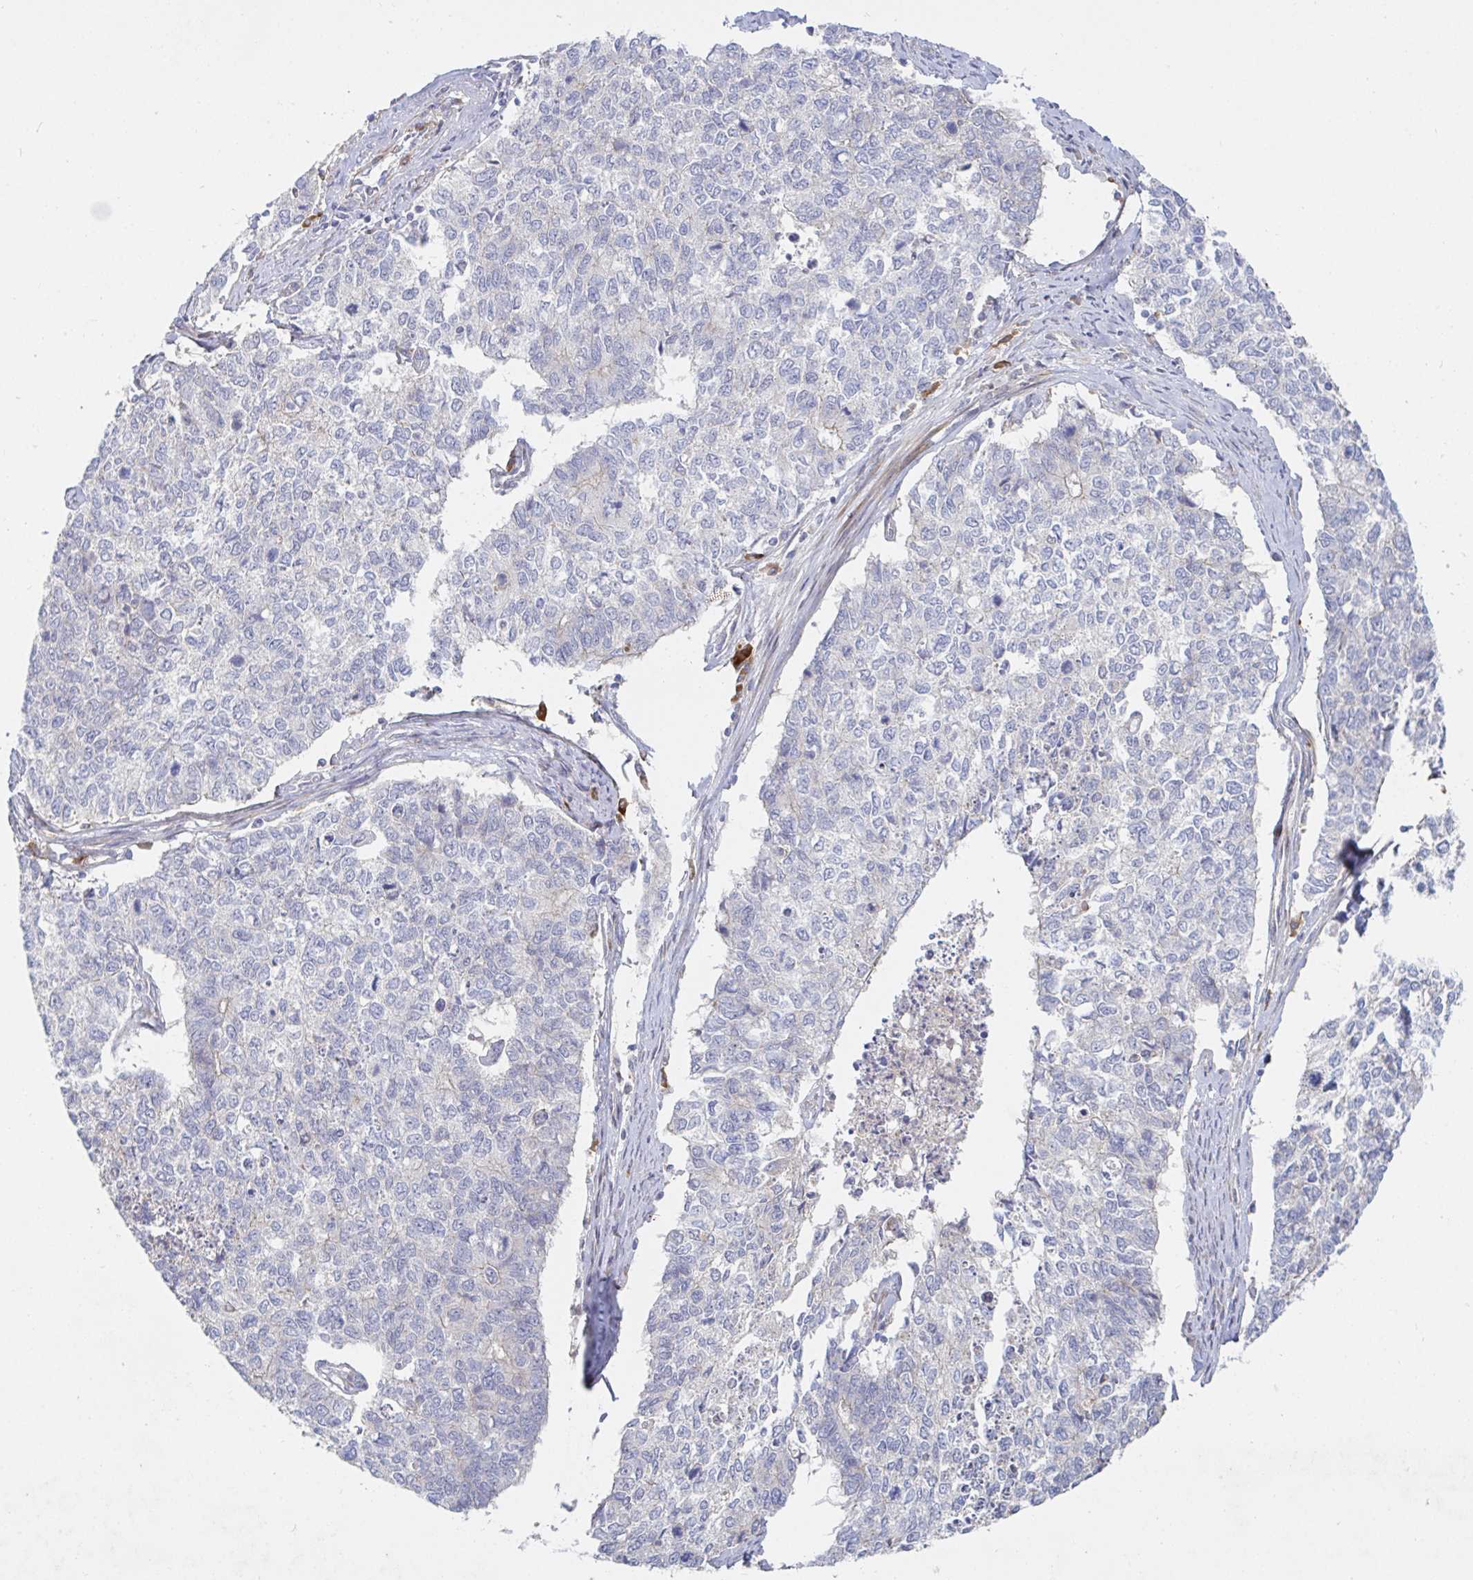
{"staining": {"intensity": "negative", "quantity": "none", "location": "none"}, "tissue": "cervical cancer", "cell_type": "Tumor cells", "image_type": "cancer", "snomed": [{"axis": "morphology", "description": "Adenocarcinoma, NOS"}, {"axis": "topography", "description": "Cervix"}], "caption": "The micrograph exhibits no staining of tumor cells in cervical cancer. The staining is performed using DAB (3,3'-diaminobenzidine) brown chromogen with nuclei counter-stained in using hematoxylin.", "gene": "SSH2", "patient": {"sex": "female", "age": 63}}